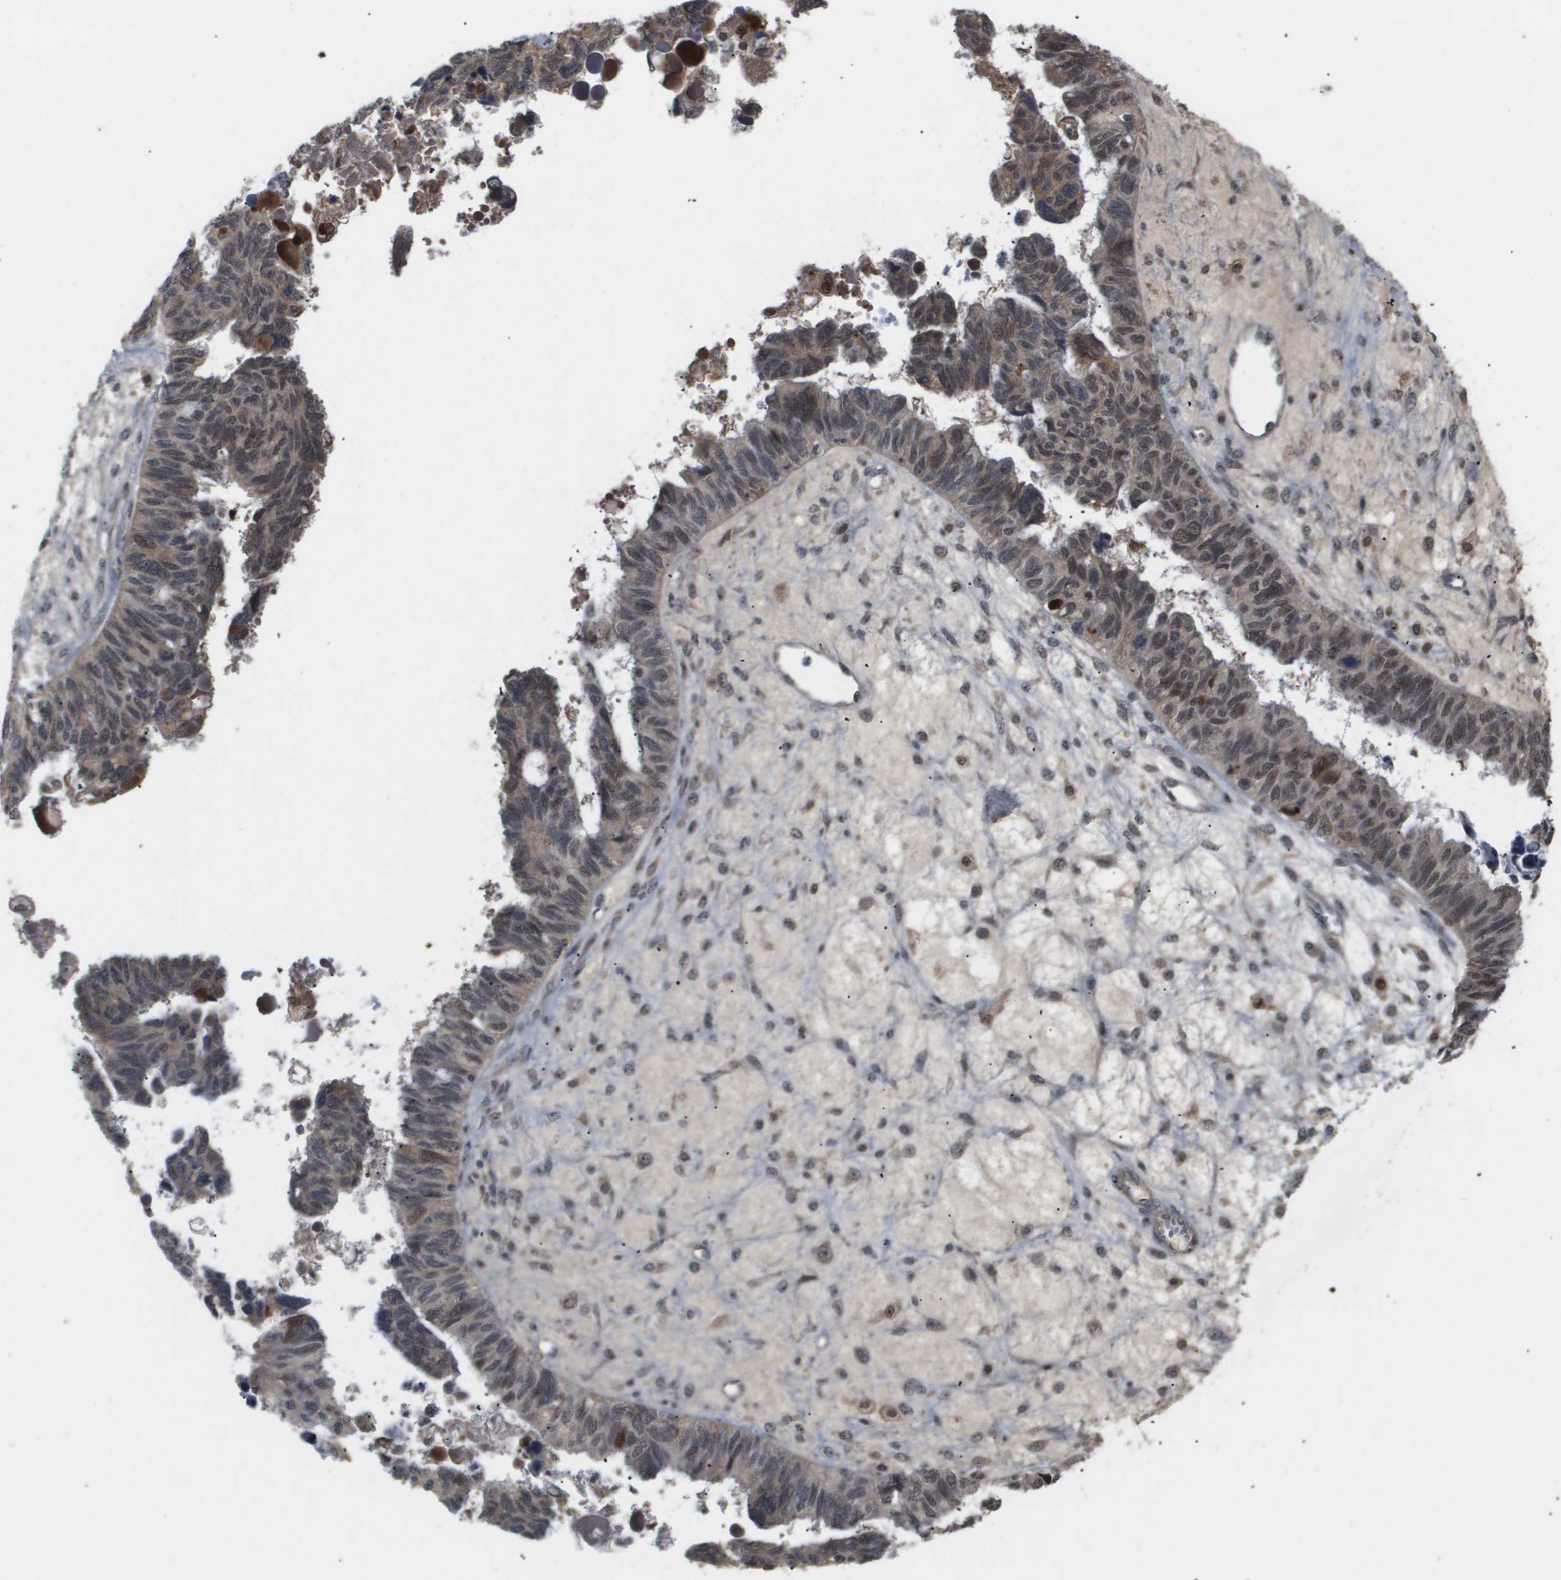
{"staining": {"intensity": "moderate", "quantity": "25%-75%", "location": "nuclear"}, "tissue": "ovarian cancer", "cell_type": "Tumor cells", "image_type": "cancer", "snomed": [{"axis": "morphology", "description": "Cystadenocarcinoma, serous, NOS"}, {"axis": "topography", "description": "Ovary"}], "caption": "A brown stain shows moderate nuclear expression of a protein in human ovarian serous cystadenocarcinoma tumor cells. (DAB (3,3'-diaminobenzidine) IHC, brown staining for protein, blue staining for nuclei).", "gene": "PDGFB", "patient": {"sex": "female", "age": 79}}